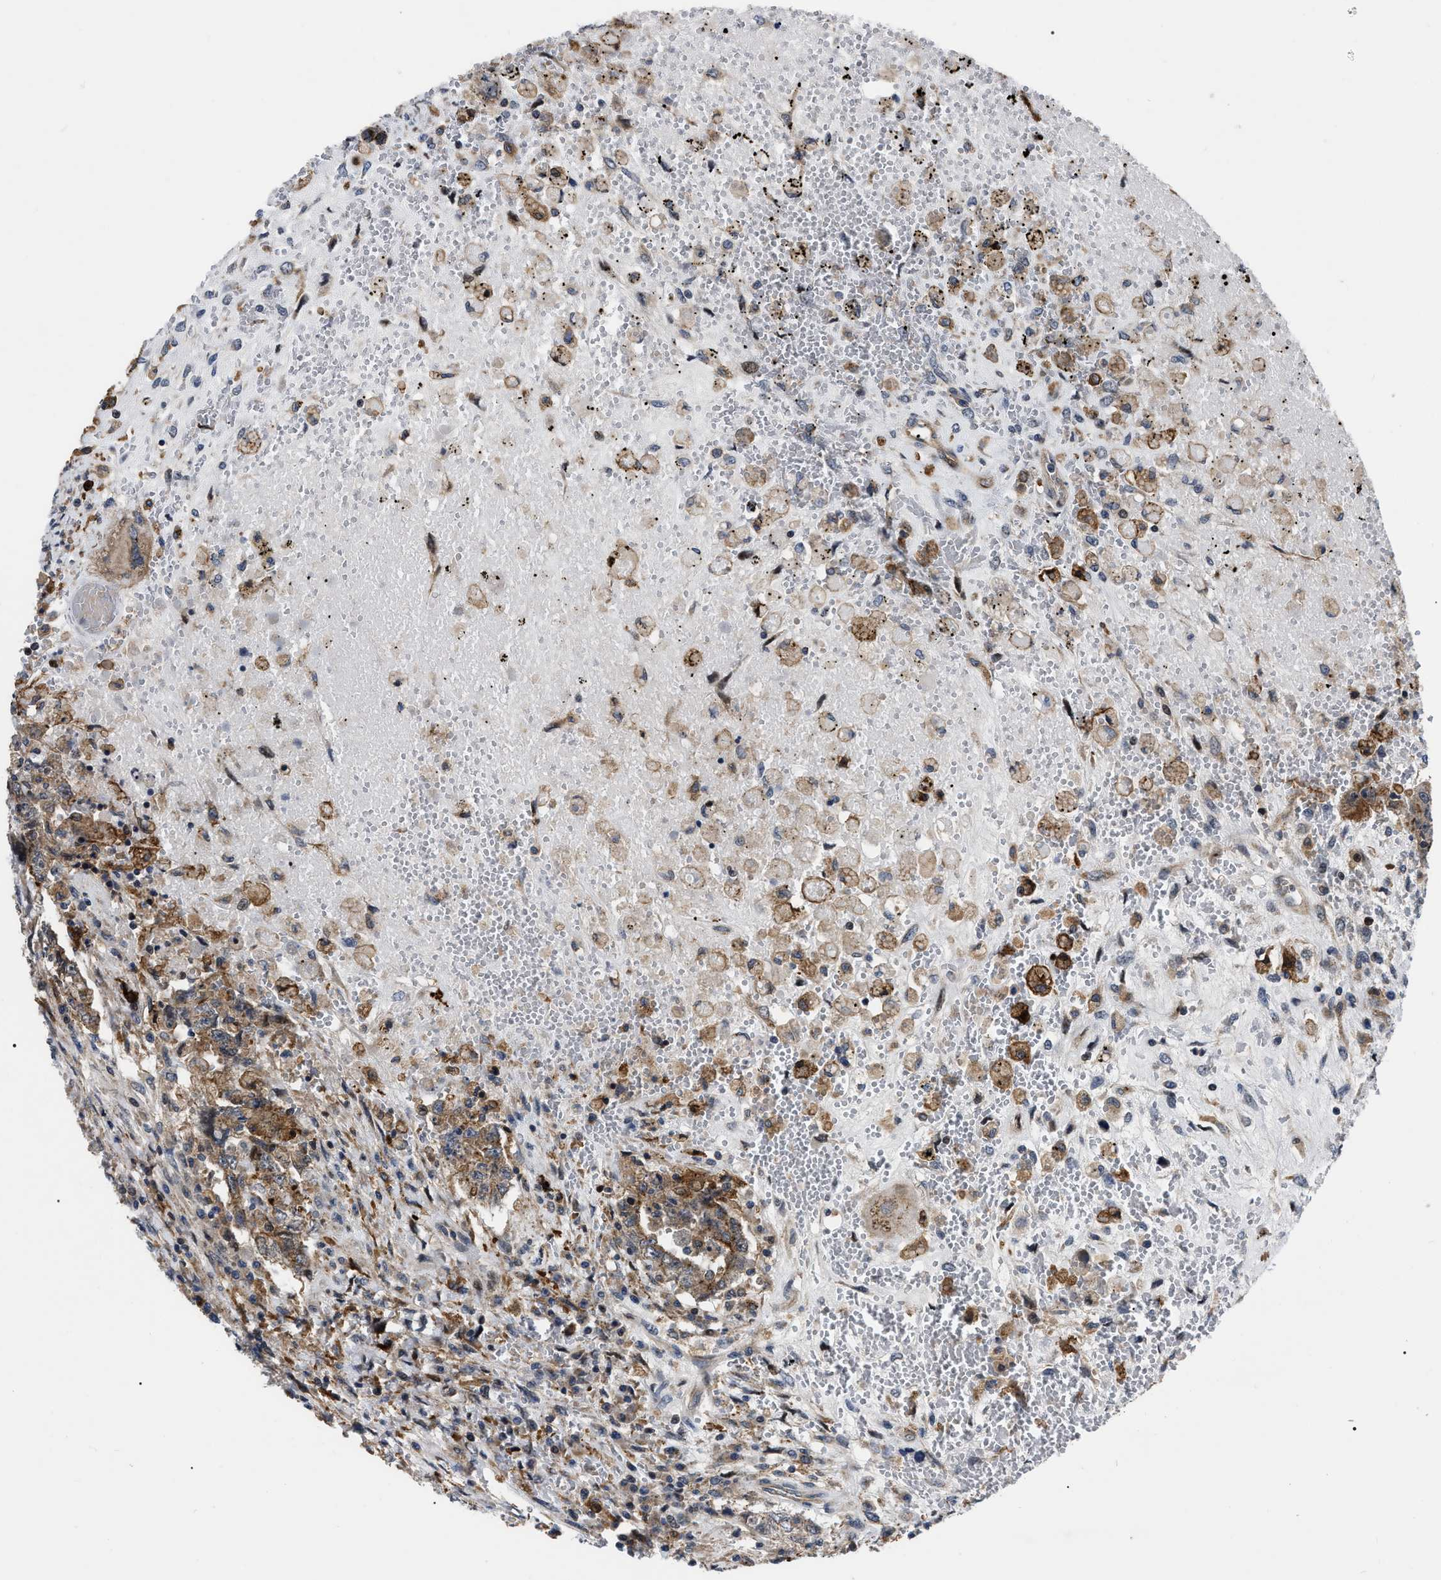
{"staining": {"intensity": "moderate", "quantity": ">75%", "location": "cytoplasmic/membranous"}, "tissue": "testis cancer", "cell_type": "Tumor cells", "image_type": "cancer", "snomed": [{"axis": "morphology", "description": "Carcinoma, Embryonal, NOS"}, {"axis": "topography", "description": "Testis"}], "caption": "This is an image of immunohistochemistry (IHC) staining of testis cancer, which shows moderate staining in the cytoplasmic/membranous of tumor cells.", "gene": "PPWD1", "patient": {"sex": "male", "age": 26}}